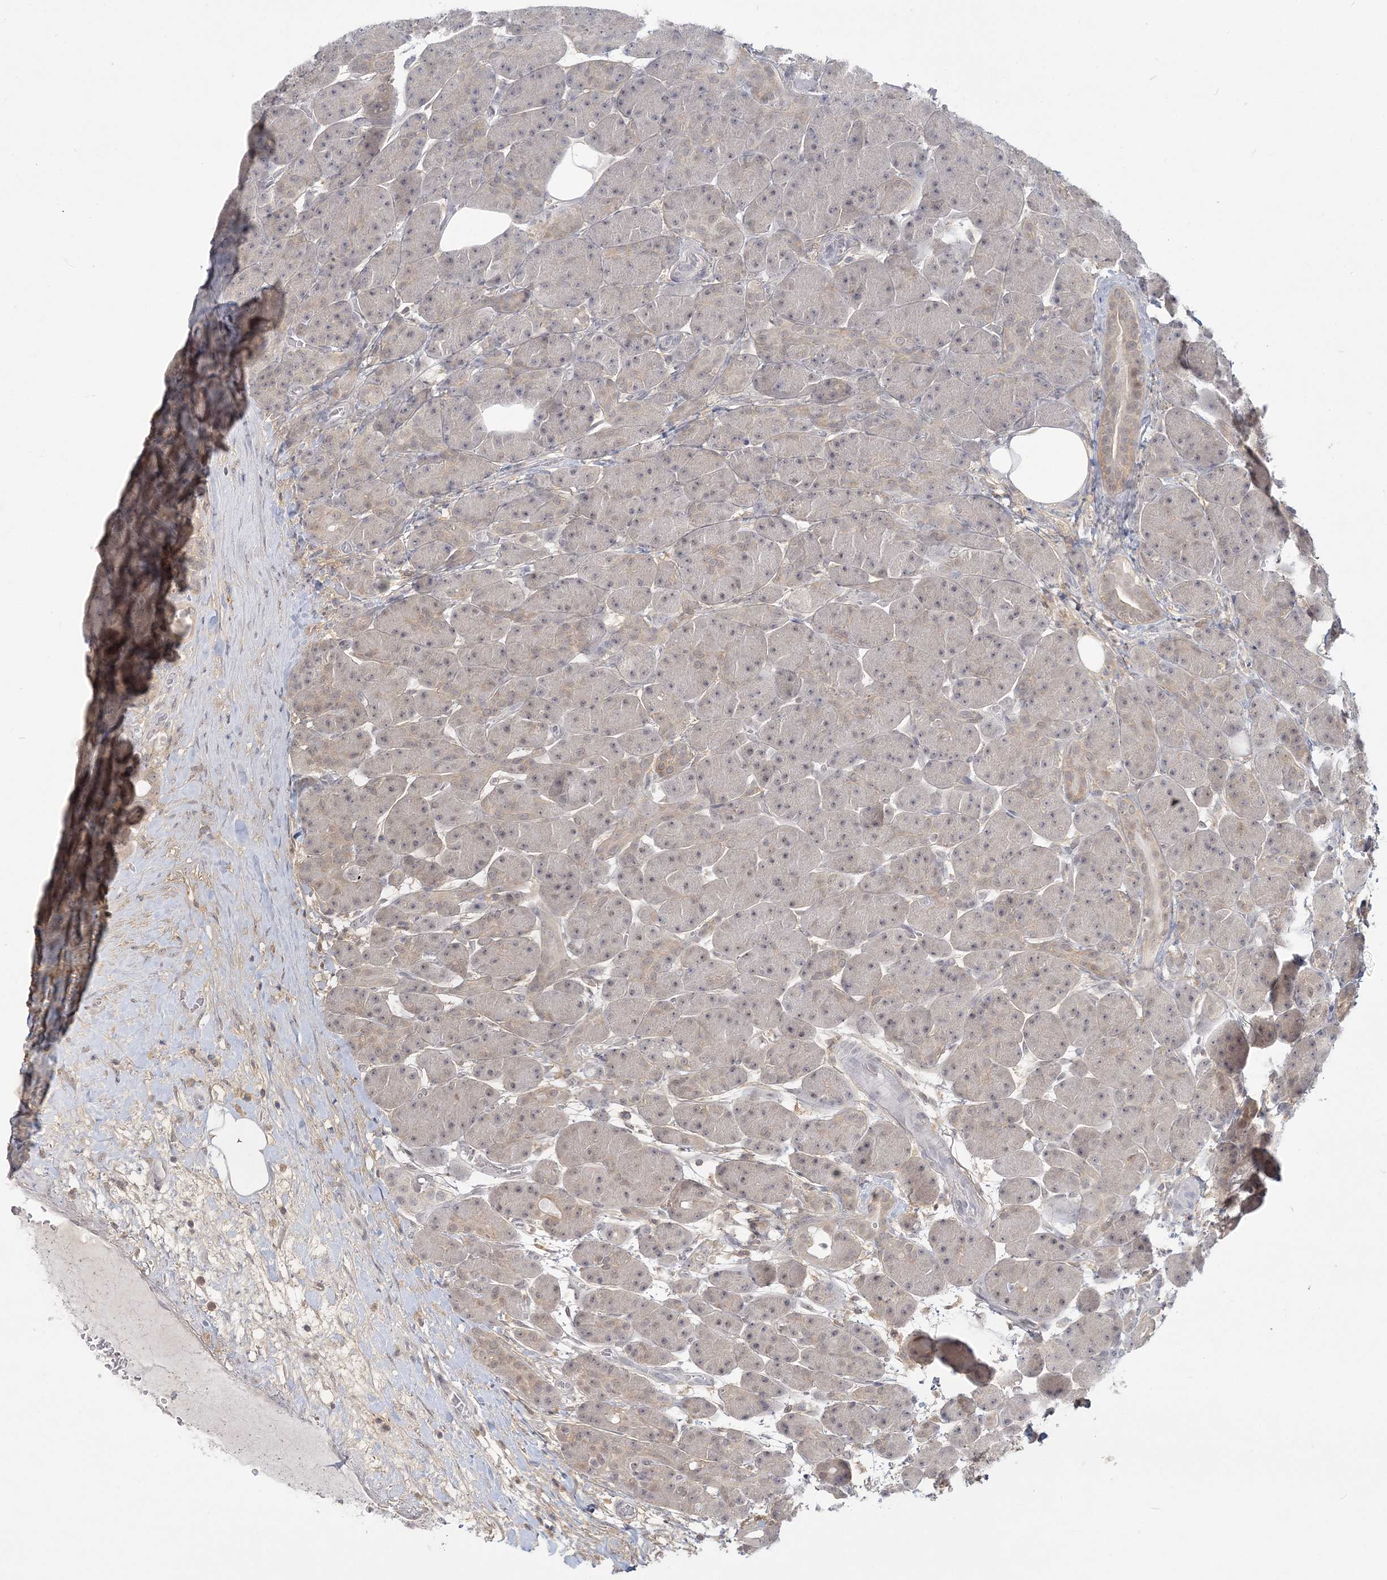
{"staining": {"intensity": "weak", "quantity": ">75%", "location": "cytoplasmic/membranous,nuclear"}, "tissue": "pancreas", "cell_type": "Exocrine glandular cells", "image_type": "normal", "snomed": [{"axis": "morphology", "description": "Normal tissue, NOS"}, {"axis": "topography", "description": "Pancreas"}], "caption": "Immunohistochemical staining of benign pancreas demonstrates >75% levels of weak cytoplasmic/membranous,nuclear protein staining in approximately >75% of exocrine glandular cells. (Stains: DAB in brown, nuclei in blue, Microscopy: brightfield microscopy at high magnification).", "gene": "ANKS1A", "patient": {"sex": "male", "age": 63}}